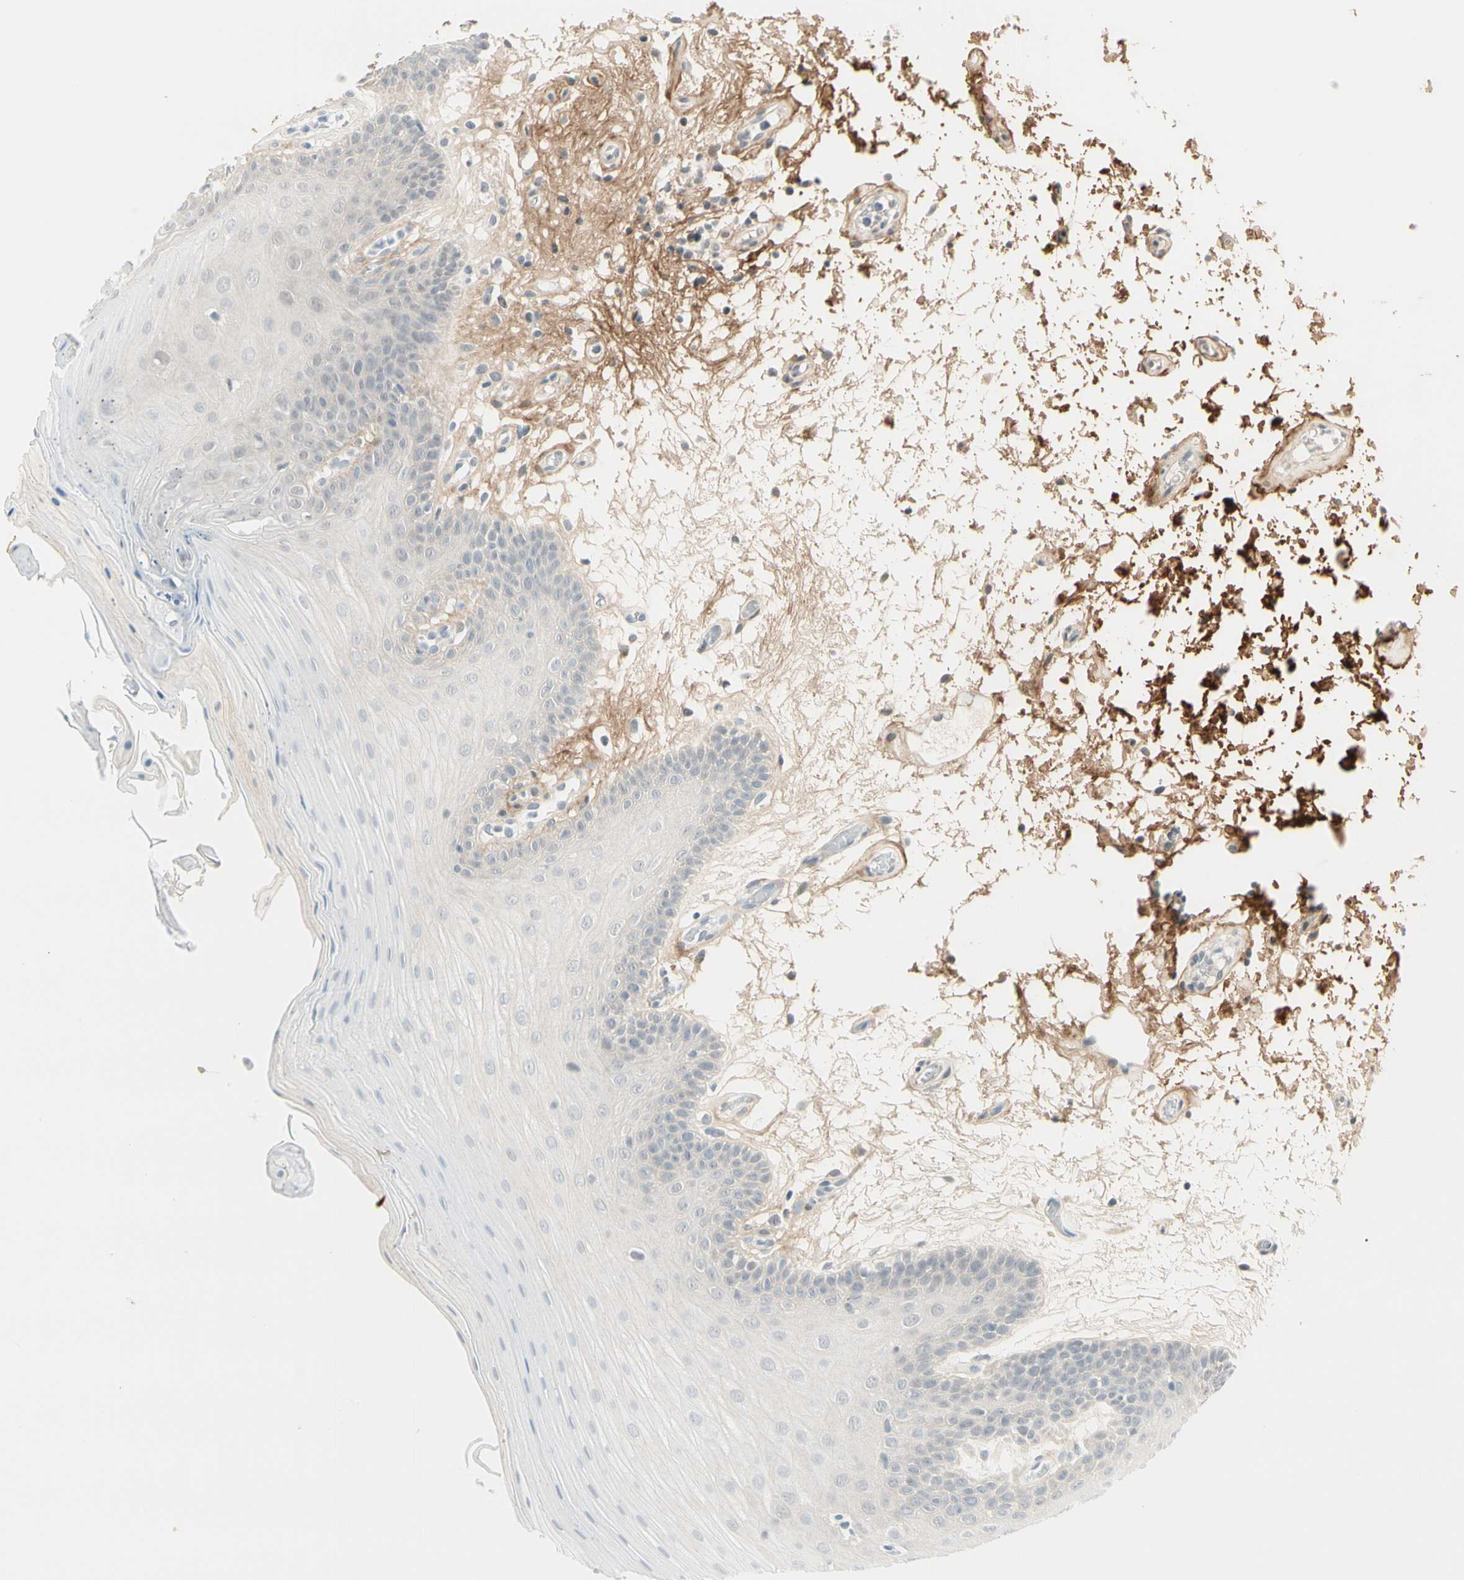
{"staining": {"intensity": "weak", "quantity": "<25%", "location": "cytoplasmic/membranous"}, "tissue": "oral mucosa", "cell_type": "Squamous epithelial cells", "image_type": "normal", "snomed": [{"axis": "morphology", "description": "Normal tissue, NOS"}, {"axis": "morphology", "description": "Squamous cell carcinoma, NOS"}, {"axis": "topography", "description": "Skeletal muscle"}, {"axis": "topography", "description": "Oral tissue"}, {"axis": "topography", "description": "Head-Neck"}], "caption": "Immunohistochemical staining of benign oral mucosa displays no significant expression in squamous epithelial cells. Nuclei are stained in blue.", "gene": "ASPN", "patient": {"sex": "male", "age": 71}}